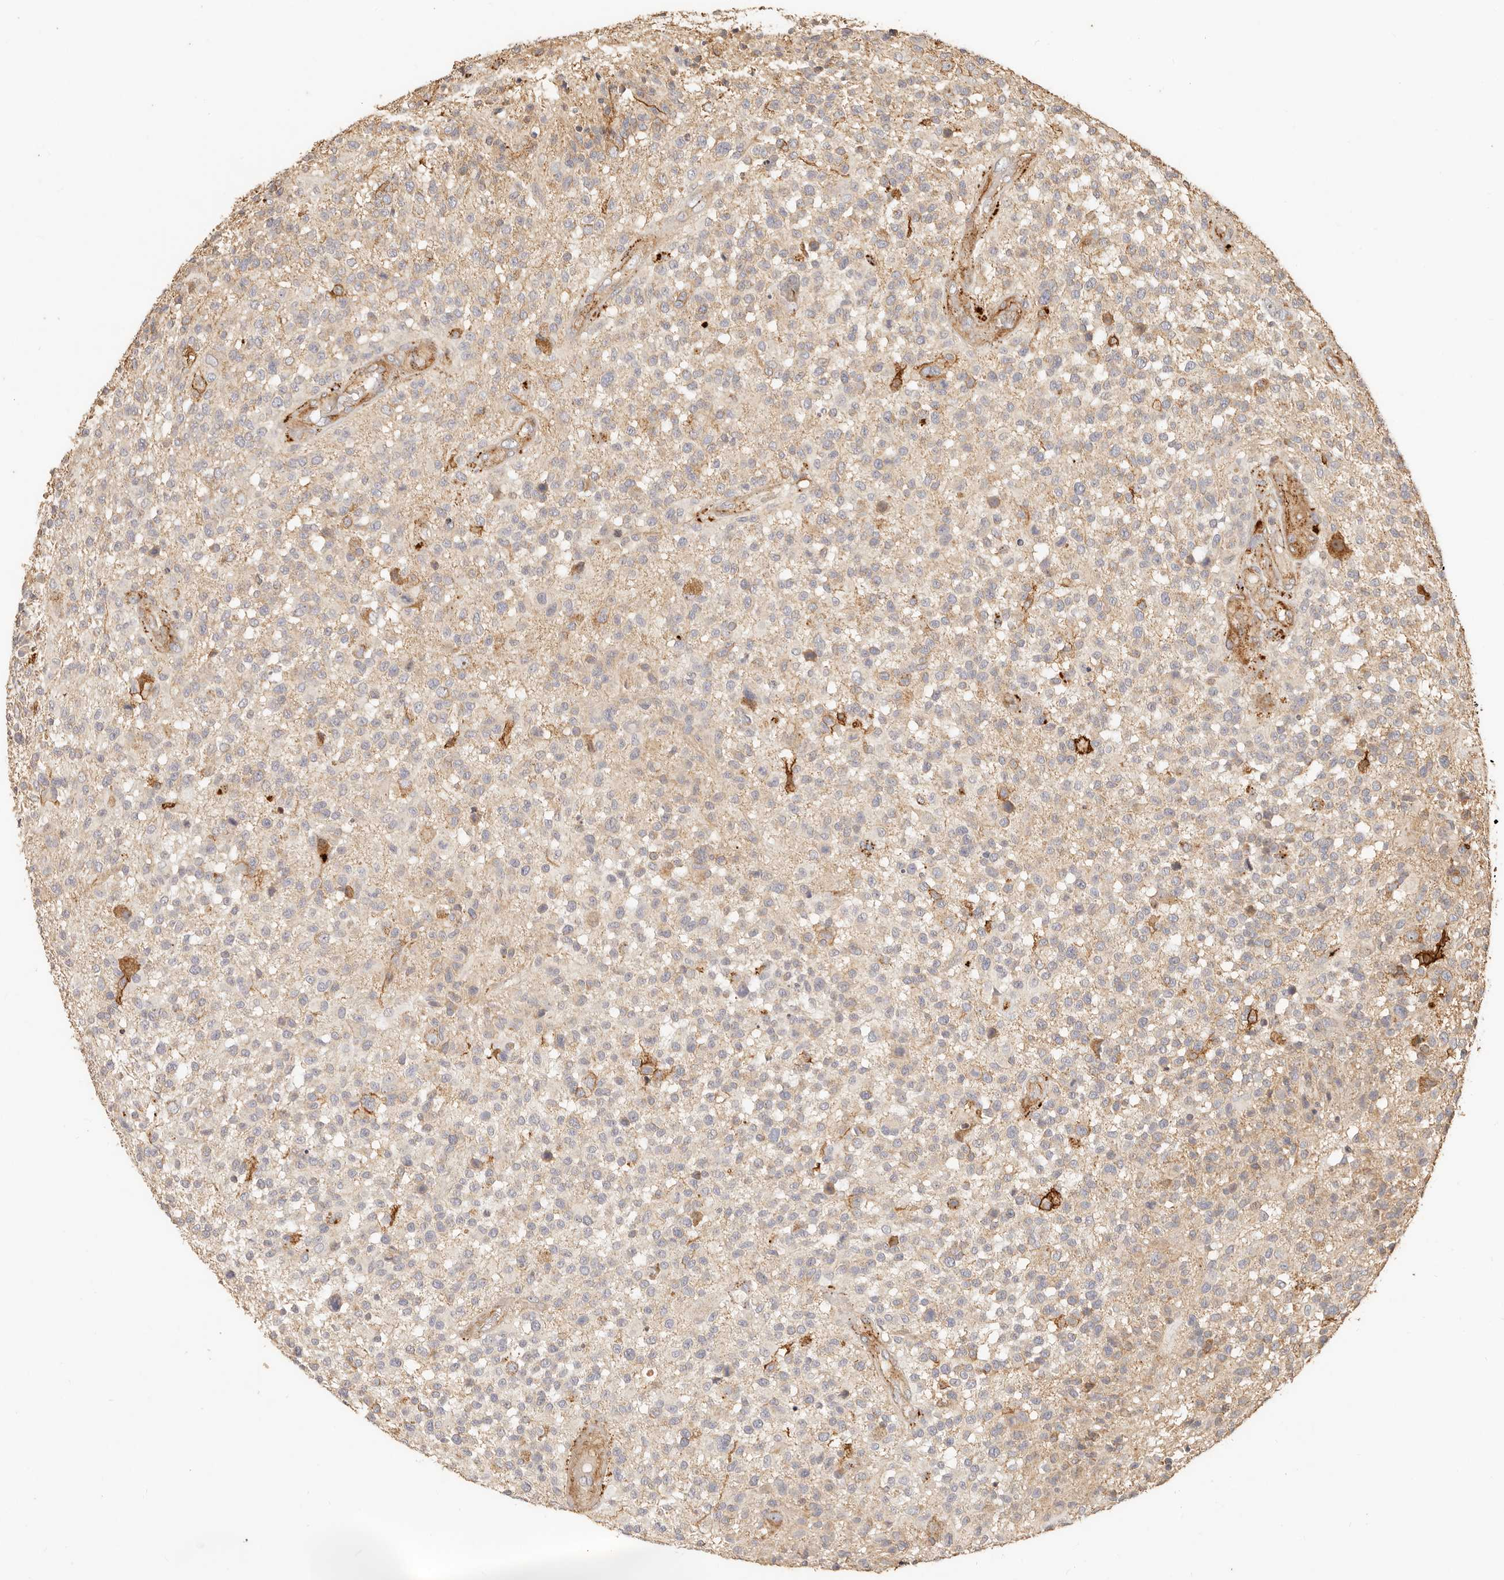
{"staining": {"intensity": "weak", "quantity": "25%-75%", "location": "cytoplasmic/membranous"}, "tissue": "glioma", "cell_type": "Tumor cells", "image_type": "cancer", "snomed": [{"axis": "morphology", "description": "Glioma, malignant, High grade"}, {"axis": "morphology", "description": "Glioblastoma, NOS"}, {"axis": "topography", "description": "Brain"}], "caption": "Protein analysis of glioblastoma tissue displays weak cytoplasmic/membranous staining in approximately 25%-75% of tumor cells.", "gene": "PTPN22", "patient": {"sex": "male", "age": 60}}